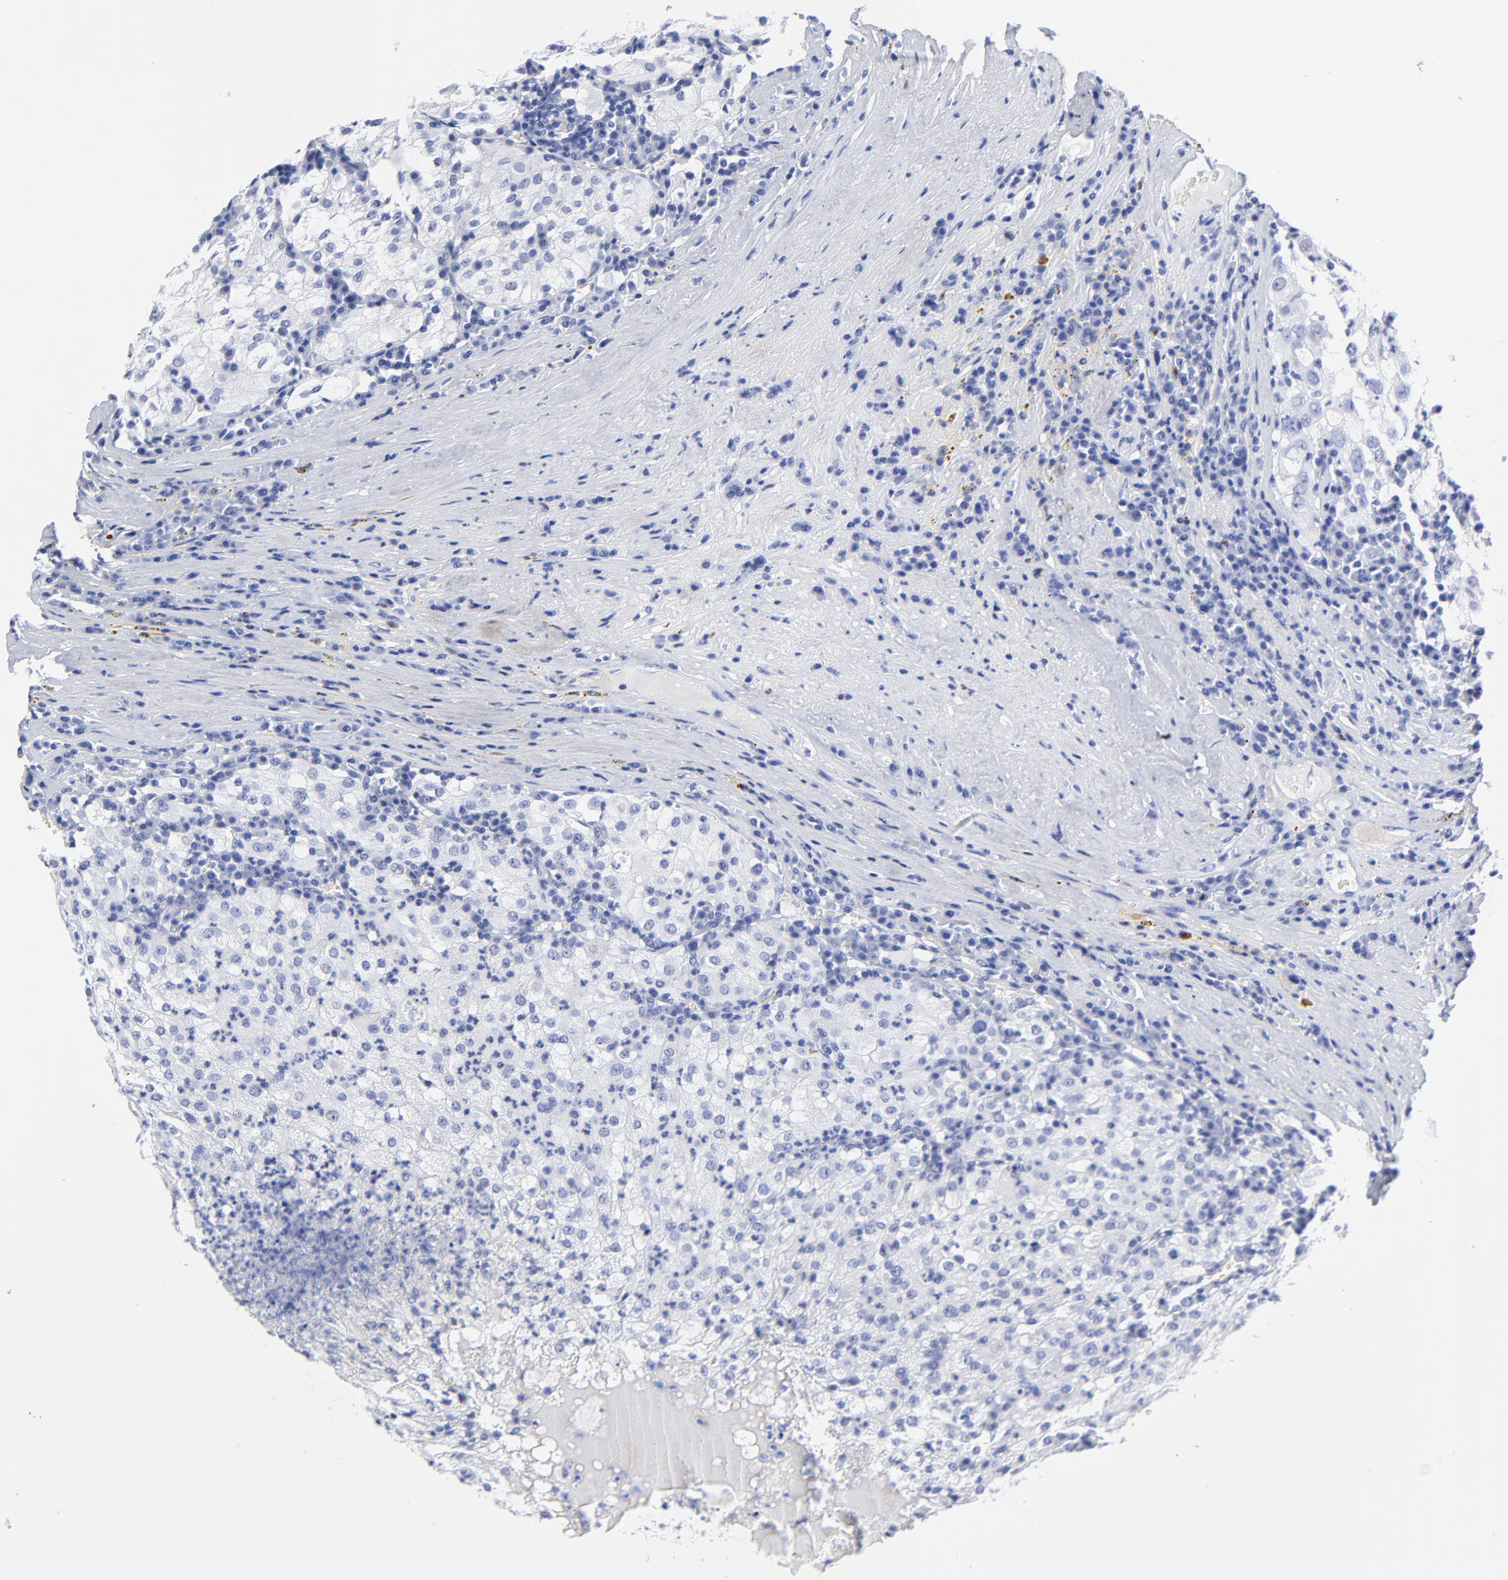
{"staining": {"intensity": "negative", "quantity": "none", "location": "none"}, "tissue": "renal cancer", "cell_type": "Tumor cells", "image_type": "cancer", "snomed": [{"axis": "morphology", "description": "Adenocarcinoma, NOS"}, {"axis": "topography", "description": "Kidney"}], "caption": "Tumor cells are negative for brown protein staining in adenocarcinoma (renal).", "gene": "ACY1", "patient": {"sex": "male", "age": 59}}